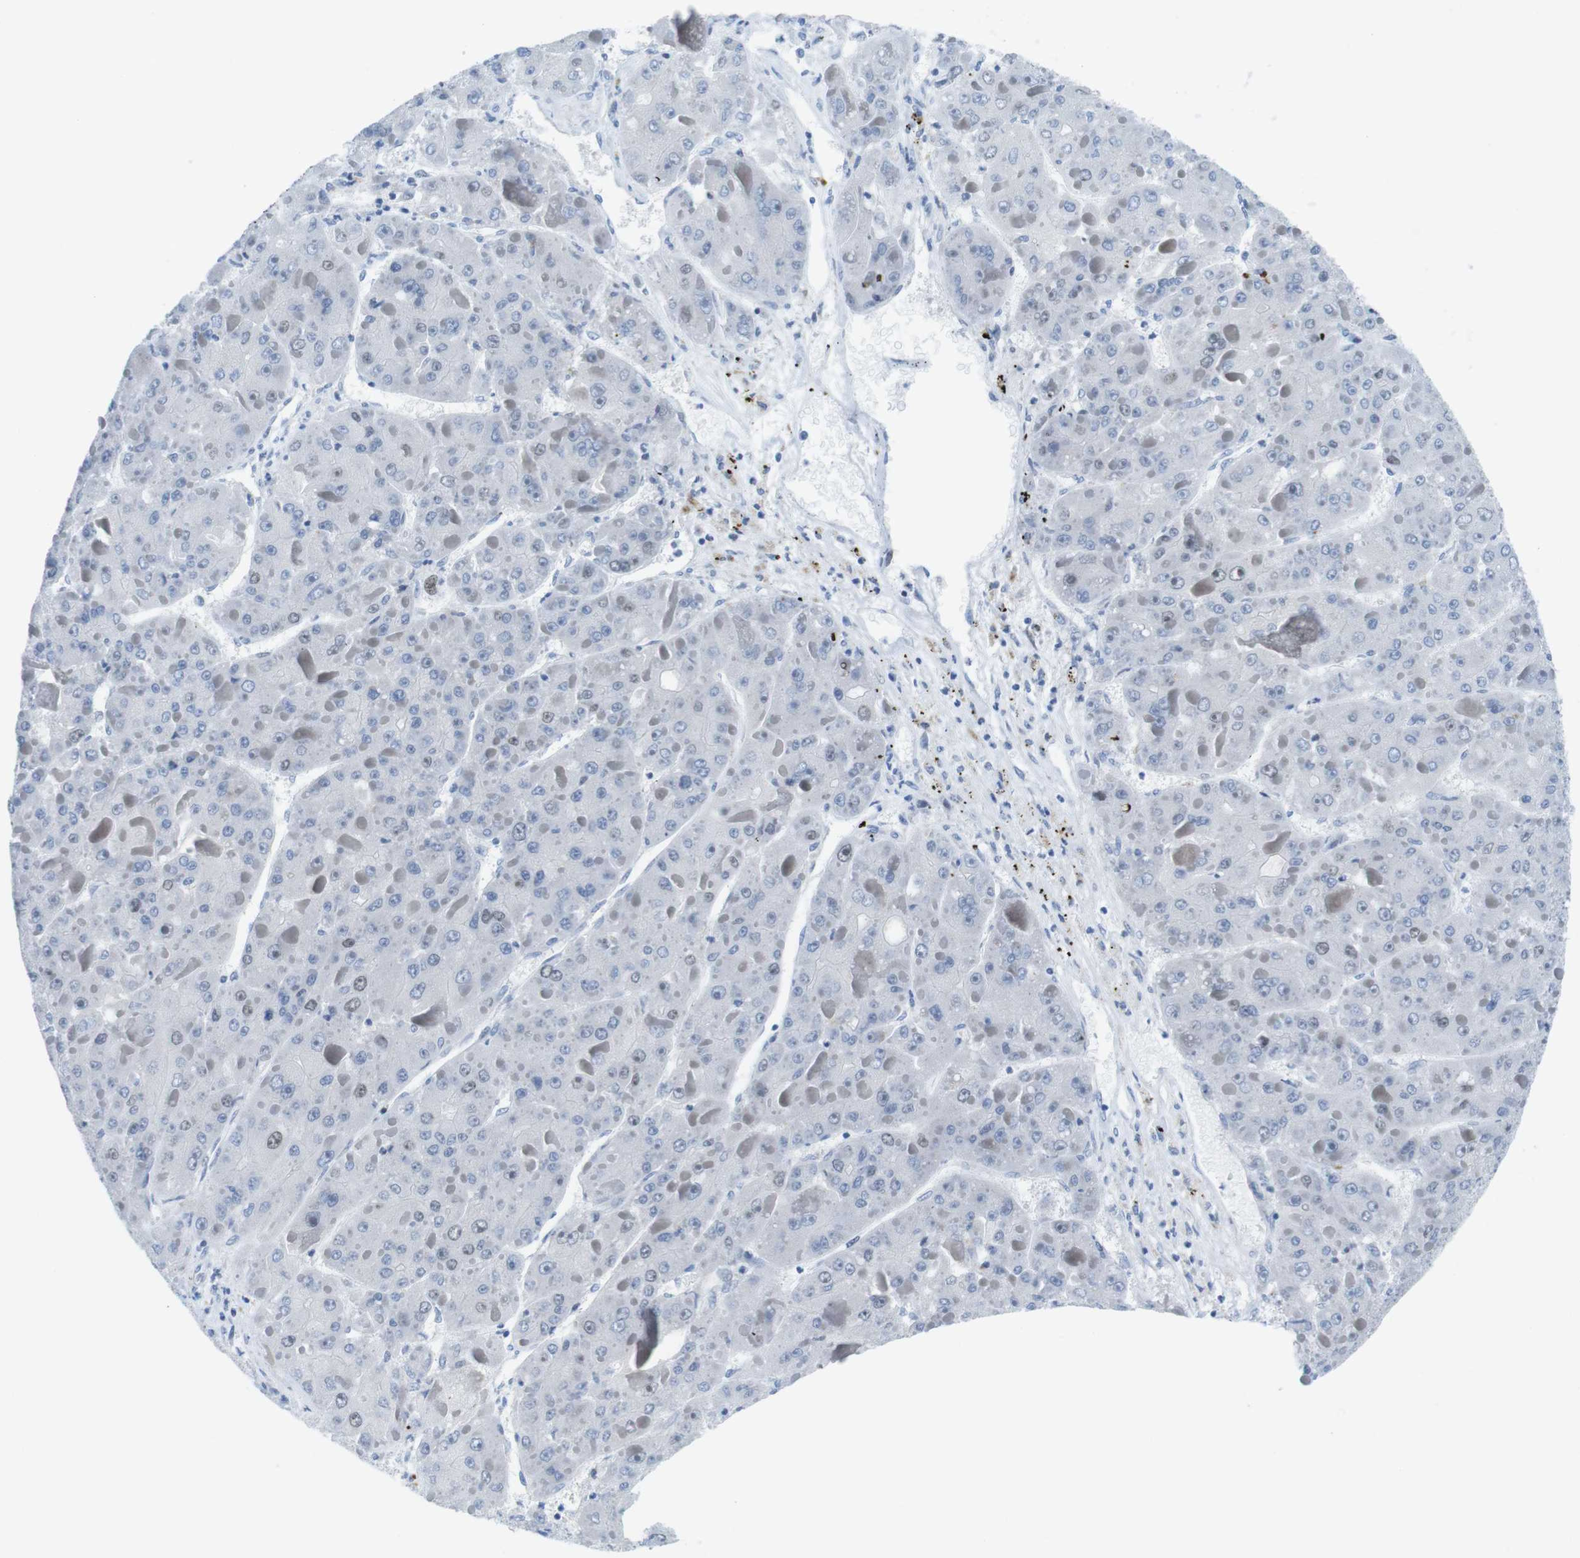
{"staining": {"intensity": "negative", "quantity": "none", "location": "none"}, "tissue": "liver cancer", "cell_type": "Tumor cells", "image_type": "cancer", "snomed": [{"axis": "morphology", "description": "Carcinoma, Hepatocellular, NOS"}, {"axis": "topography", "description": "Liver"}], "caption": "Liver cancer stained for a protein using immunohistochemistry reveals no expression tumor cells.", "gene": "CHAF1A", "patient": {"sex": "female", "age": 73}}